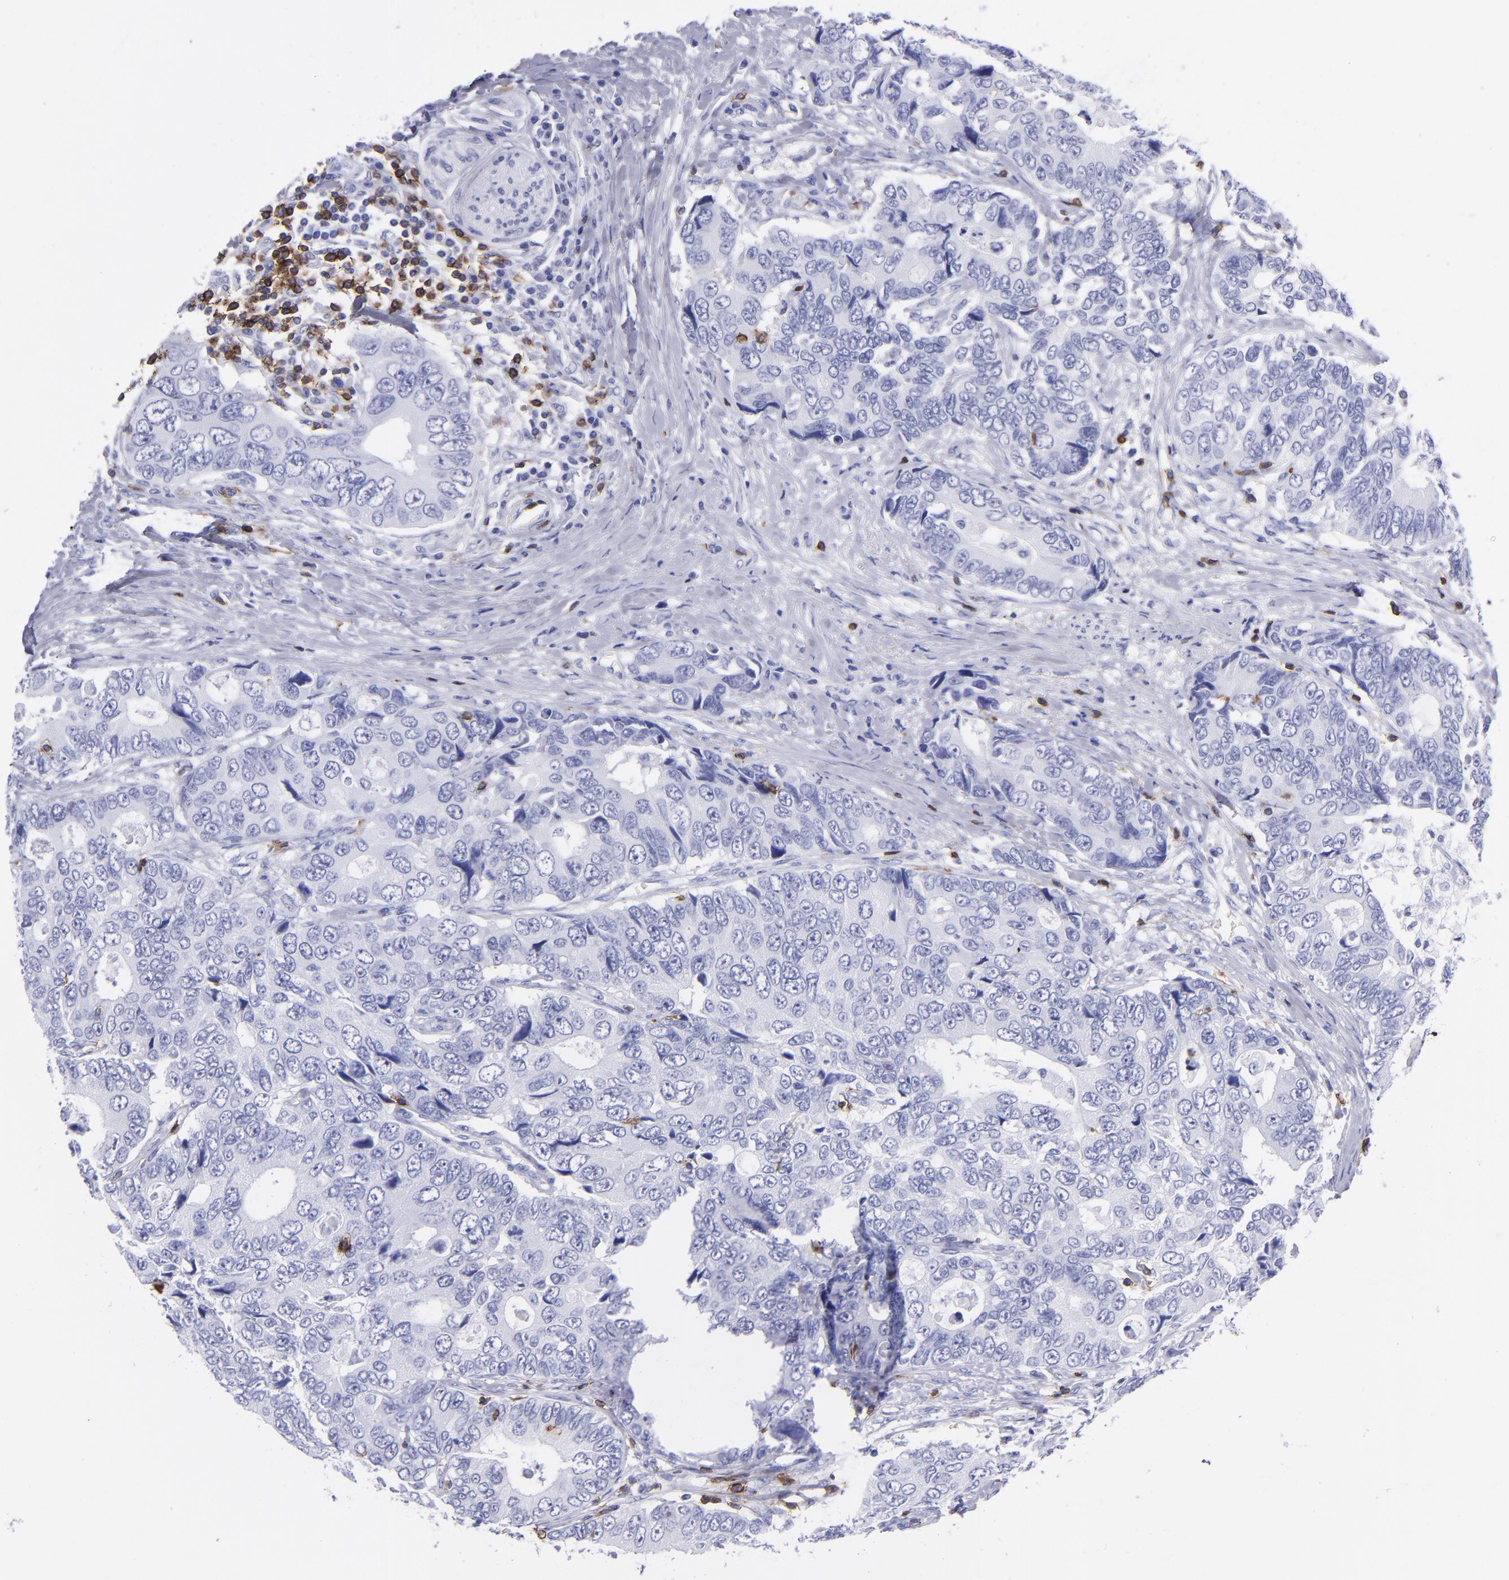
{"staining": {"intensity": "negative", "quantity": "none", "location": "none"}, "tissue": "colorectal cancer", "cell_type": "Tumor cells", "image_type": "cancer", "snomed": [{"axis": "morphology", "description": "Adenocarcinoma, NOS"}, {"axis": "topography", "description": "Rectum"}], "caption": "DAB (3,3'-diaminobenzidine) immunohistochemical staining of colorectal cancer demonstrates no significant expression in tumor cells.", "gene": "CD6", "patient": {"sex": "female", "age": 67}}